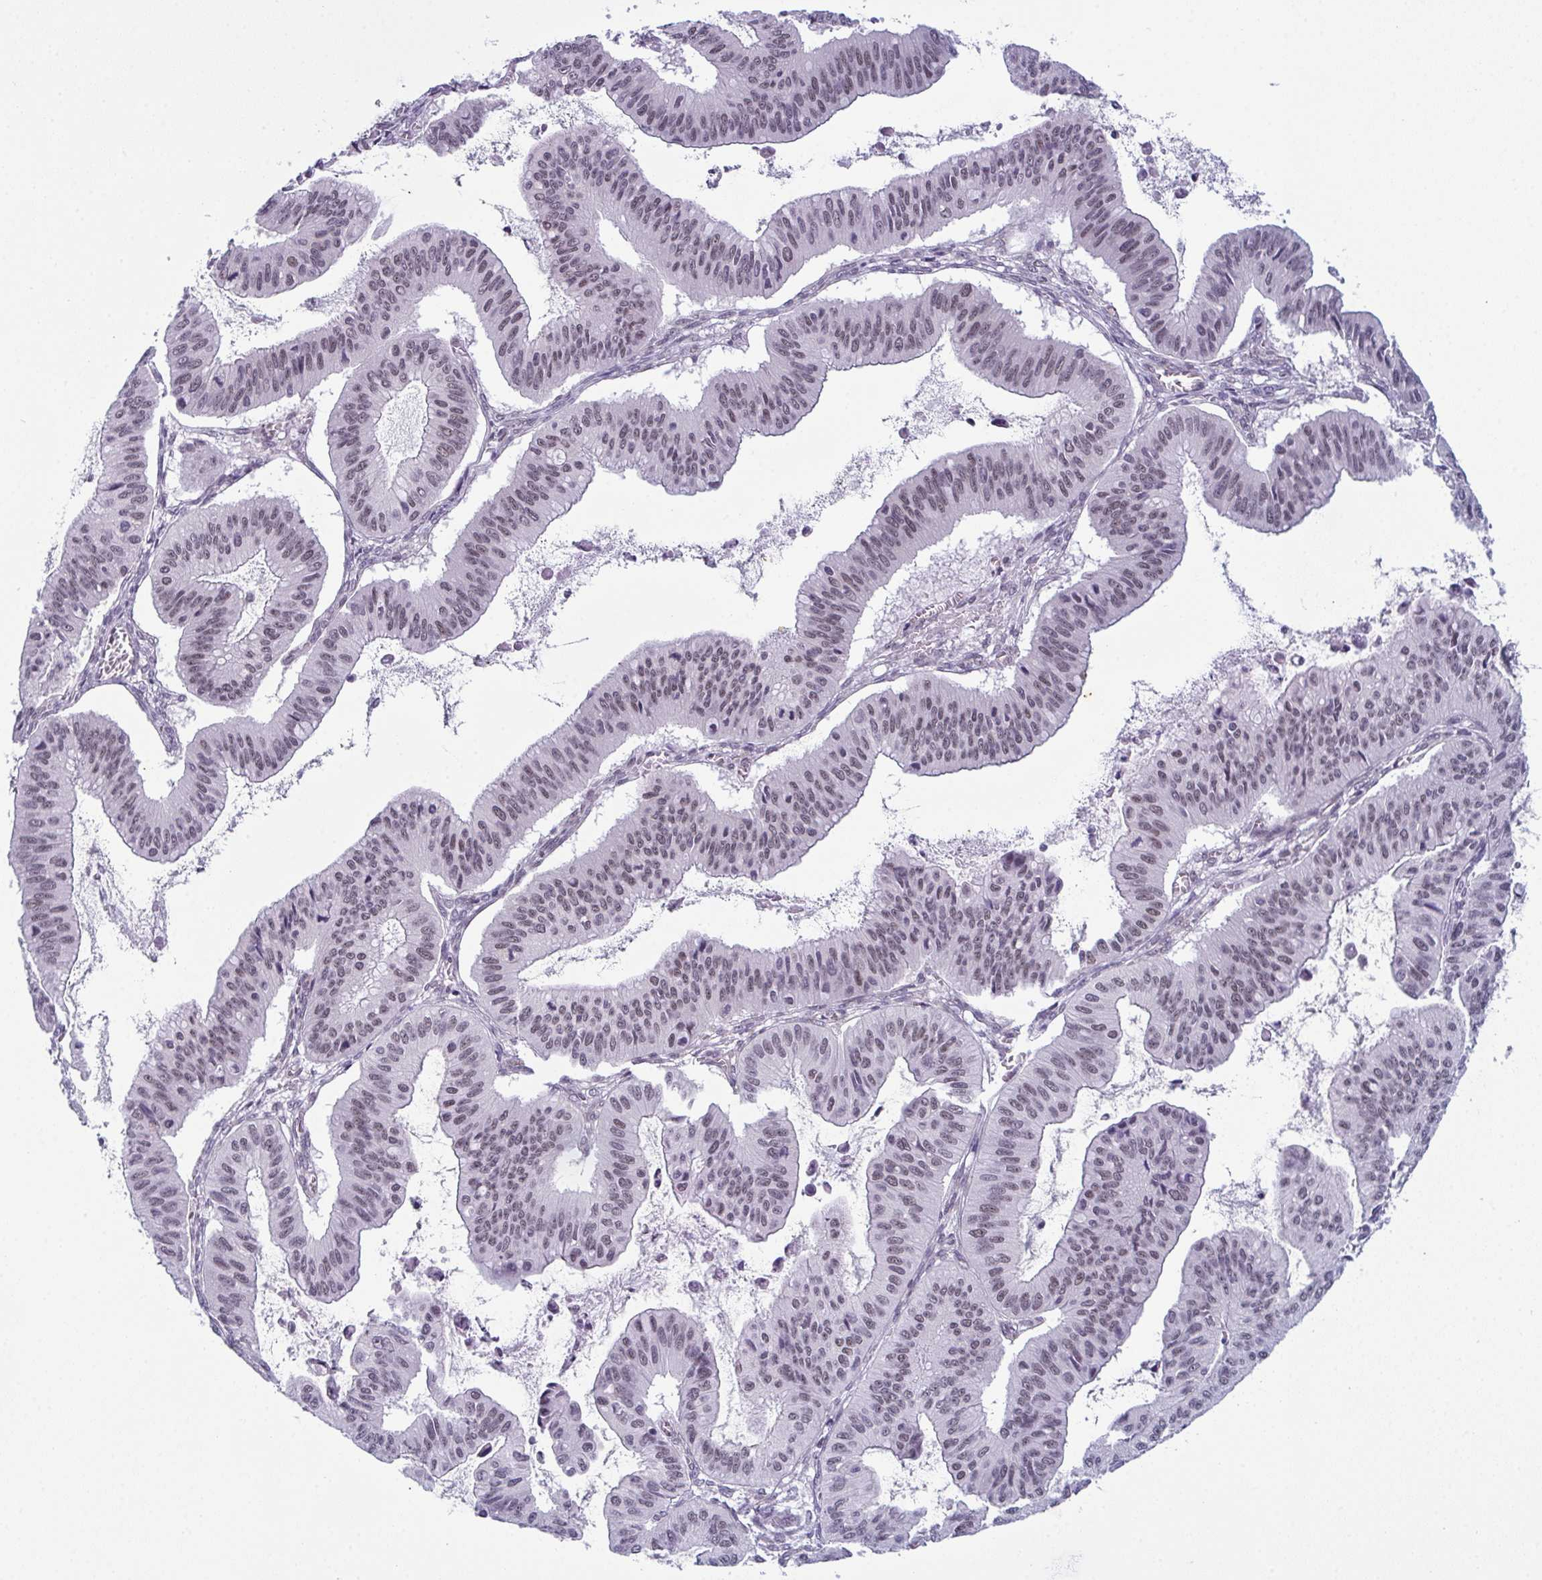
{"staining": {"intensity": "negative", "quantity": "none", "location": "none"}, "tissue": "ovarian cancer", "cell_type": "Tumor cells", "image_type": "cancer", "snomed": [{"axis": "morphology", "description": "Cystadenocarcinoma, mucinous, NOS"}, {"axis": "topography", "description": "Ovary"}], "caption": "Immunohistochemistry of human mucinous cystadenocarcinoma (ovarian) displays no positivity in tumor cells.", "gene": "RBM7", "patient": {"sex": "female", "age": 72}}